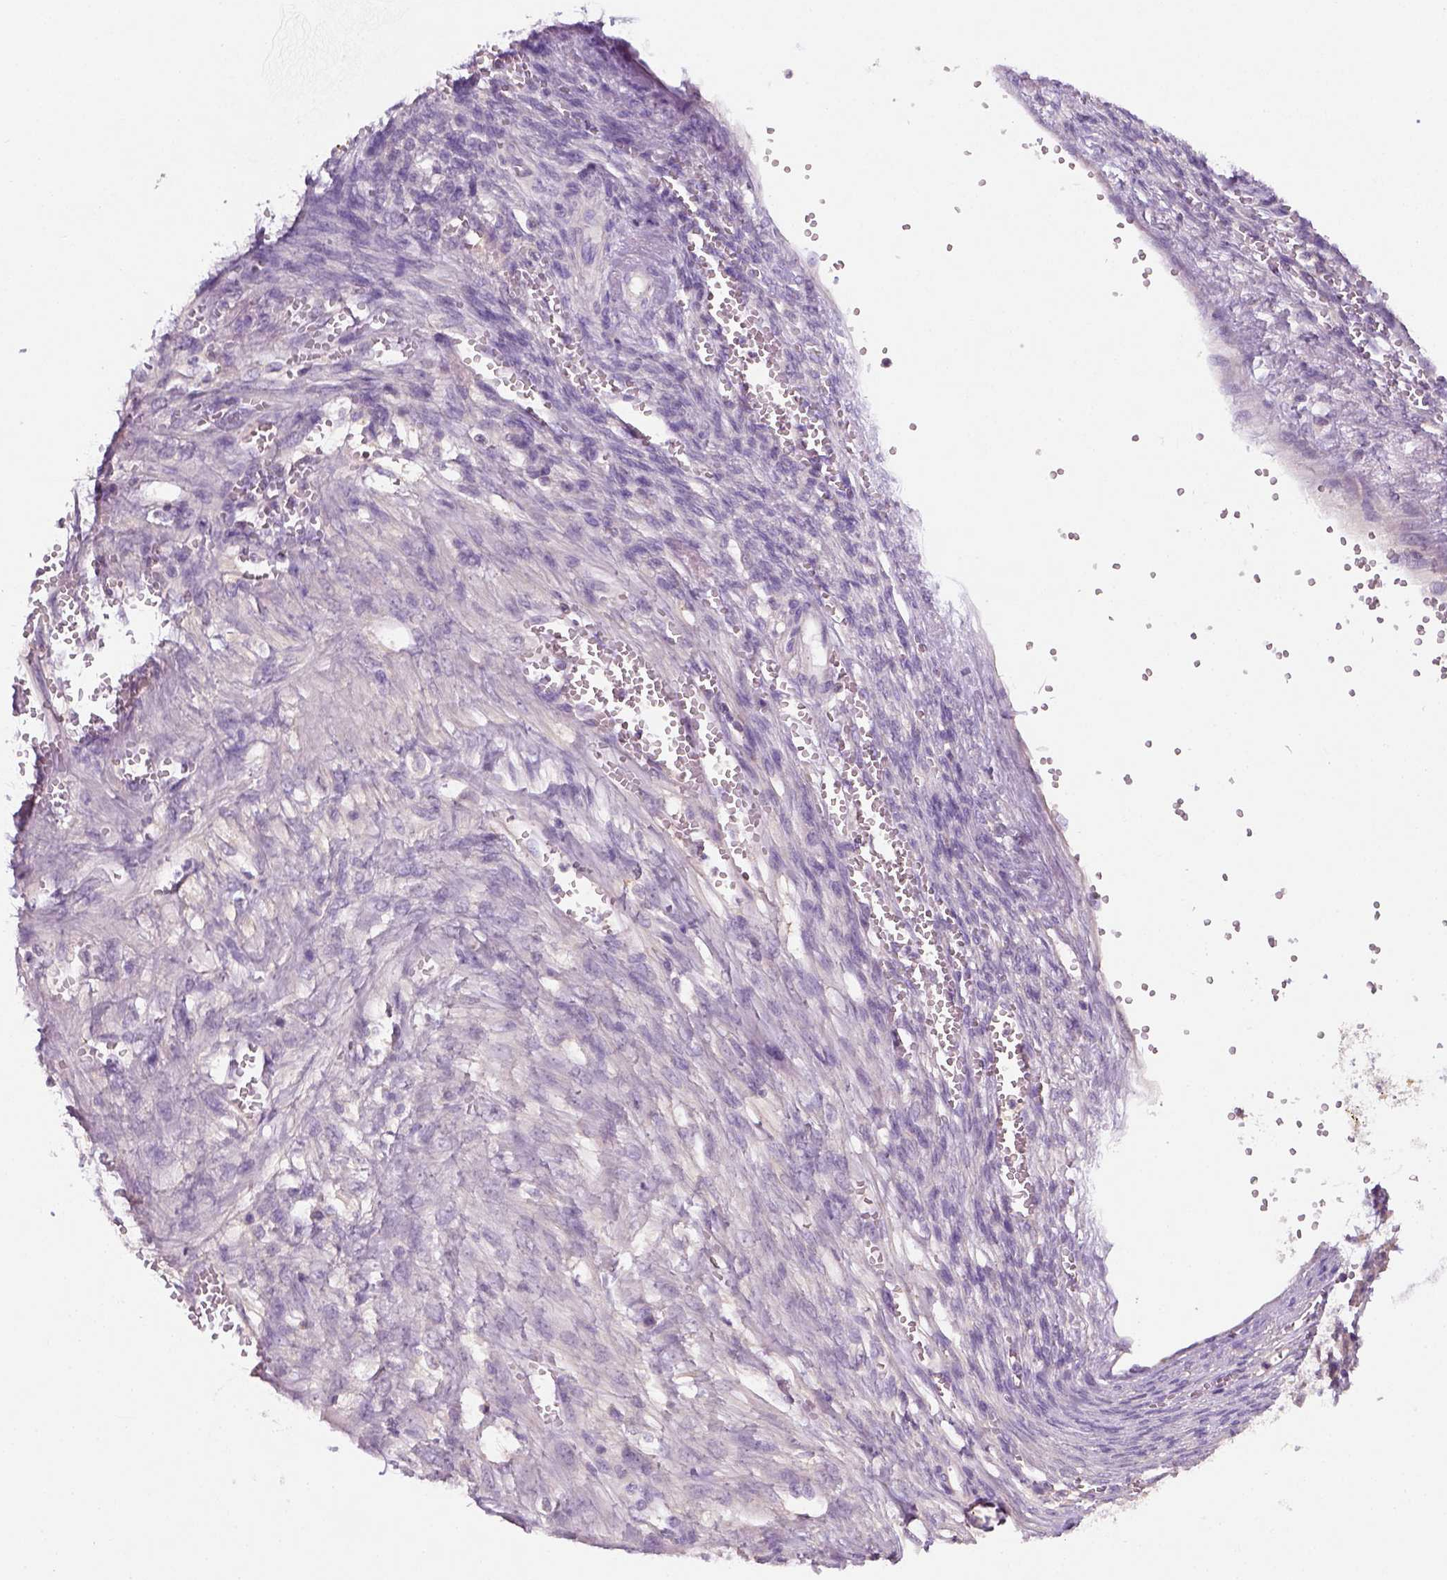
{"staining": {"intensity": "negative", "quantity": "none", "location": "none"}, "tissue": "ovarian cancer", "cell_type": "Tumor cells", "image_type": "cancer", "snomed": [{"axis": "morphology", "description": "Cystadenocarcinoma, serous, NOS"}, {"axis": "topography", "description": "Ovary"}], "caption": "The immunohistochemistry (IHC) photomicrograph has no significant expression in tumor cells of serous cystadenocarcinoma (ovarian) tissue.", "gene": "EPHB1", "patient": {"sex": "female", "age": 56}}